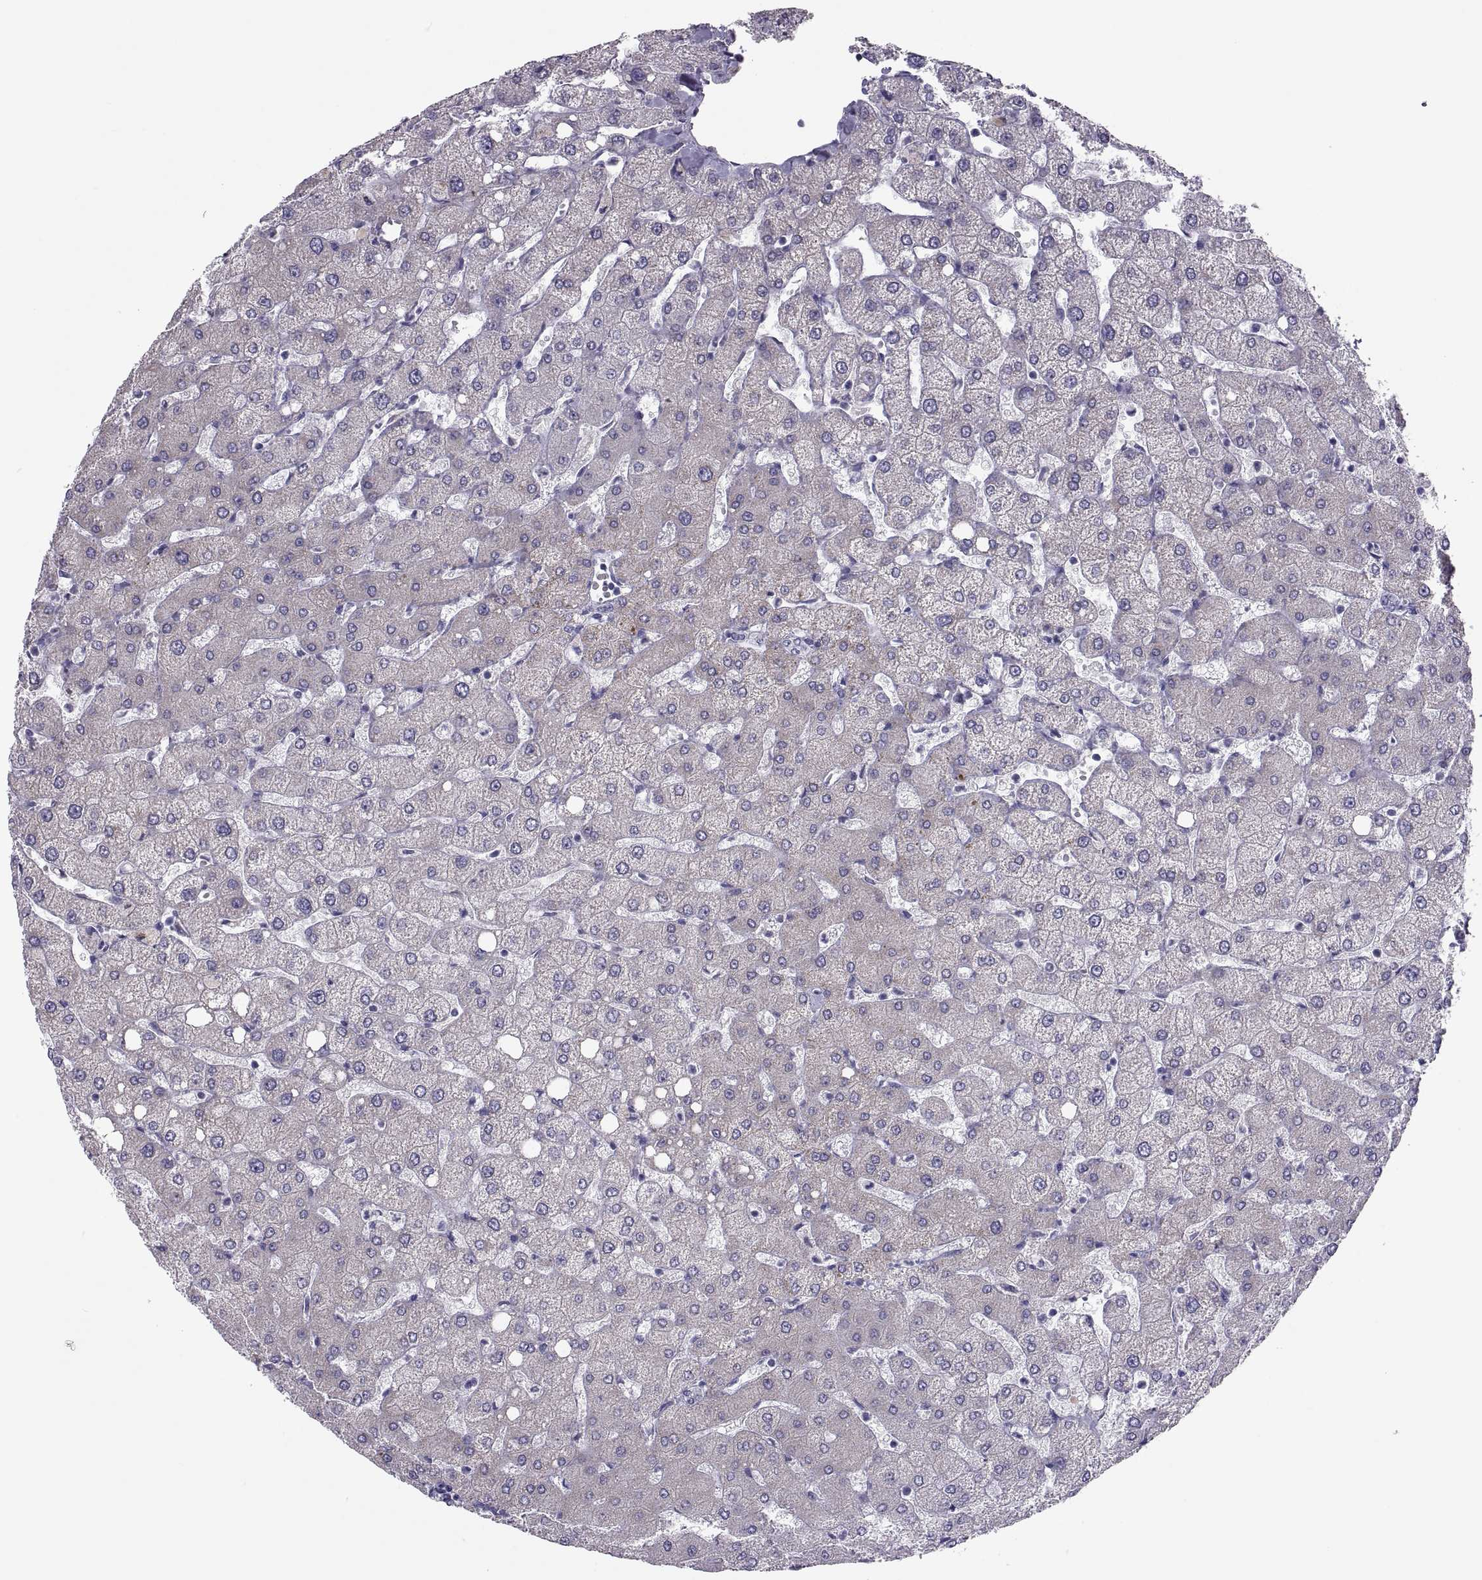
{"staining": {"intensity": "negative", "quantity": "none", "location": "none"}, "tissue": "liver", "cell_type": "Cholangiocytes", "image_type": "normal", "snomed": [{"axis": "morphology", "description": "Normal tissue, NOS"}, {"axis": "topography", "description": "Liver"}], "caption": "Immunohistochemistry of benign human liver displays no expression in cholangiocytes.", "gene": "IGSF1", "patient": {"sex": "female", "age": 54}}